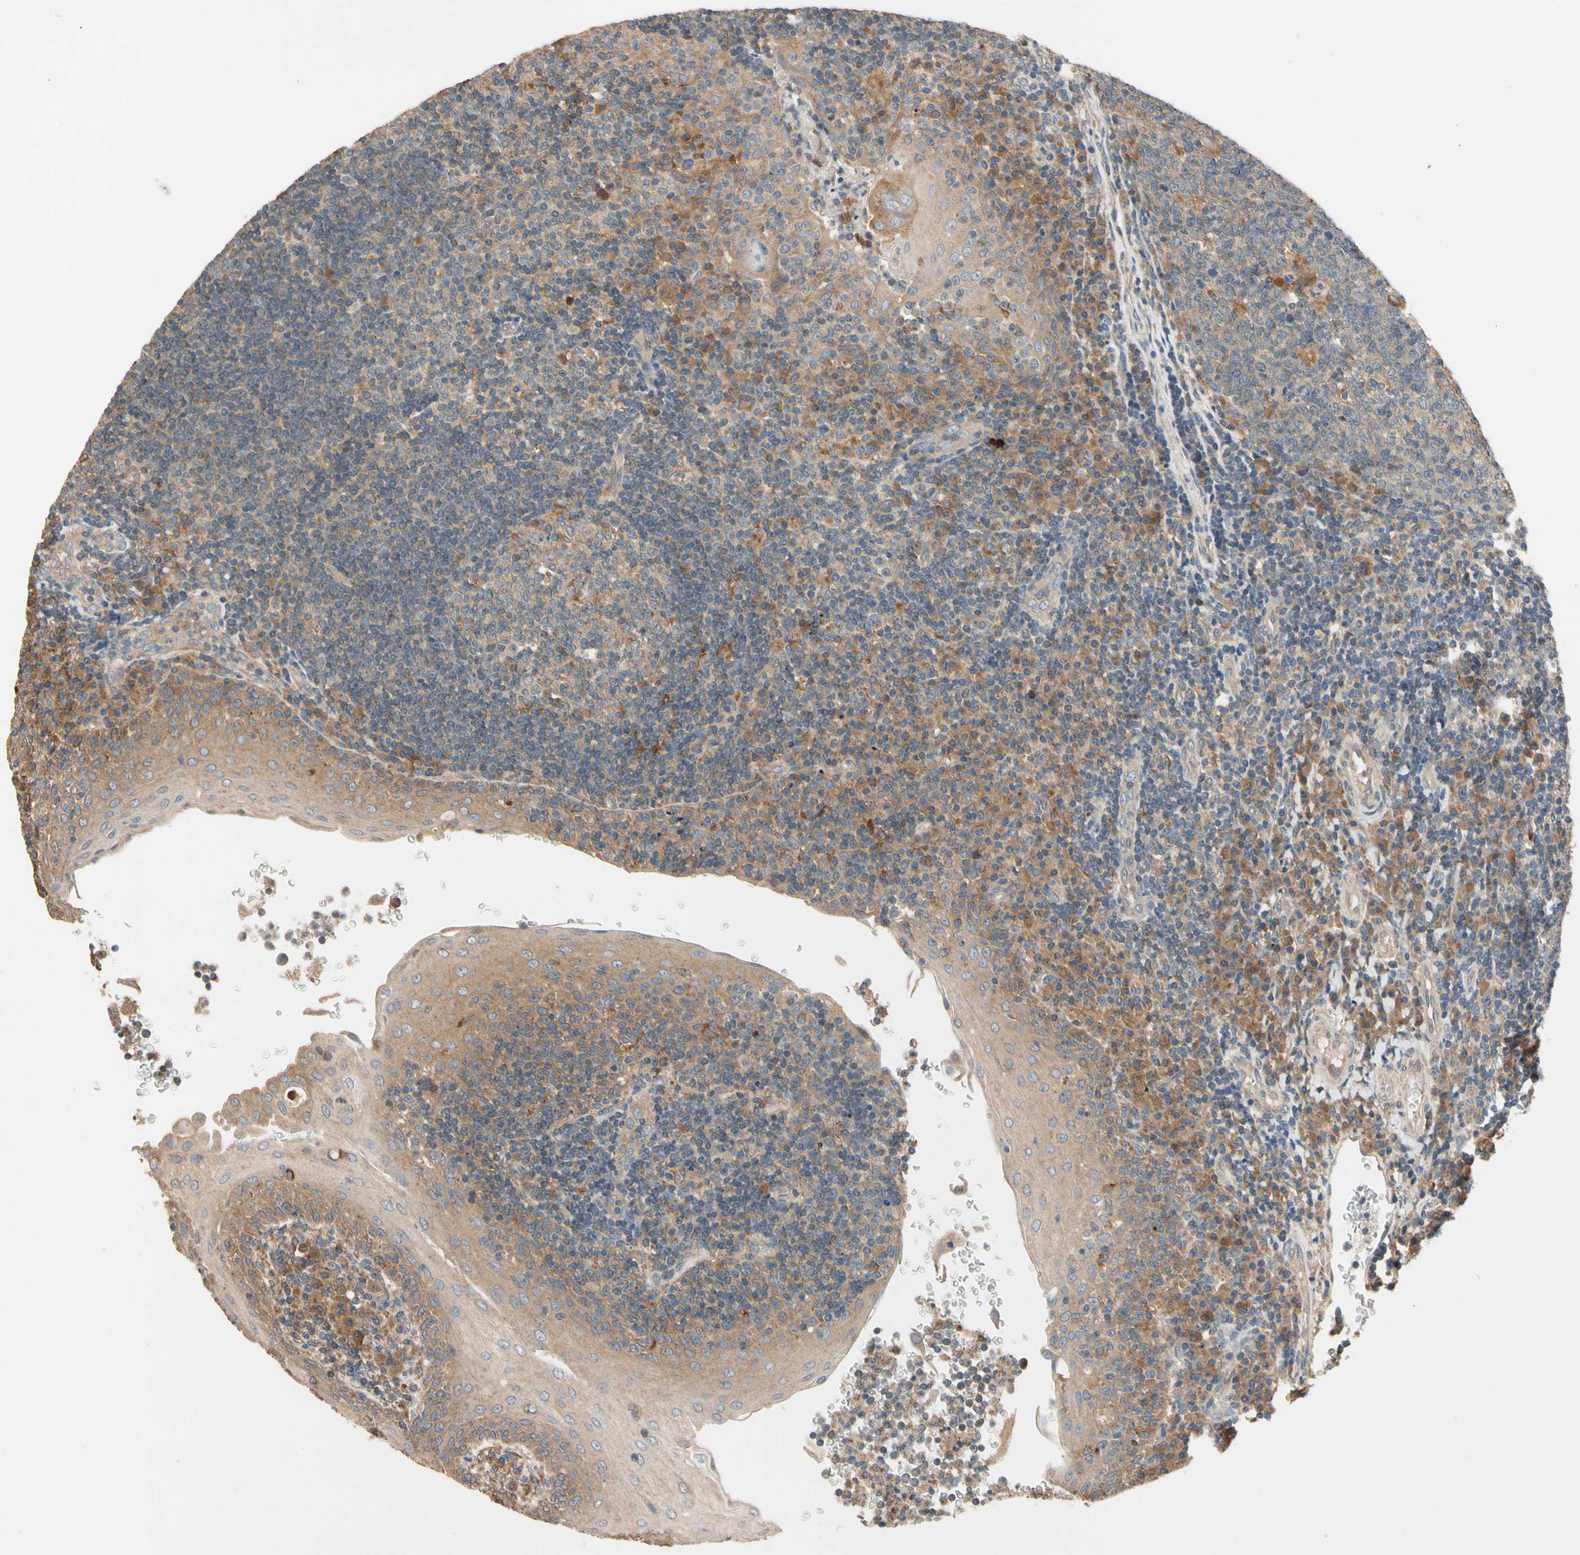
{"staining": {"intensity": "moderate", "quantity": "25%-75%", "location": "cytoplasmic/membranous"}, "tissue": "tonsil", "cell_type": "Germinal center cells", "image_type": "normal", "snomed": [{"axis": "morphology", "description": "Normal tissue, NOS"}, {"axis": "topography", "description": "Tonsil"}], "caption": "Germinal center cells display medium levels of moderate cytoplasmic/membranous expression in approximately 25%-75% of cells in unremarkable human tonsil.", "gene": "USP12", "patient": {"sex": "female", "age": 40}}